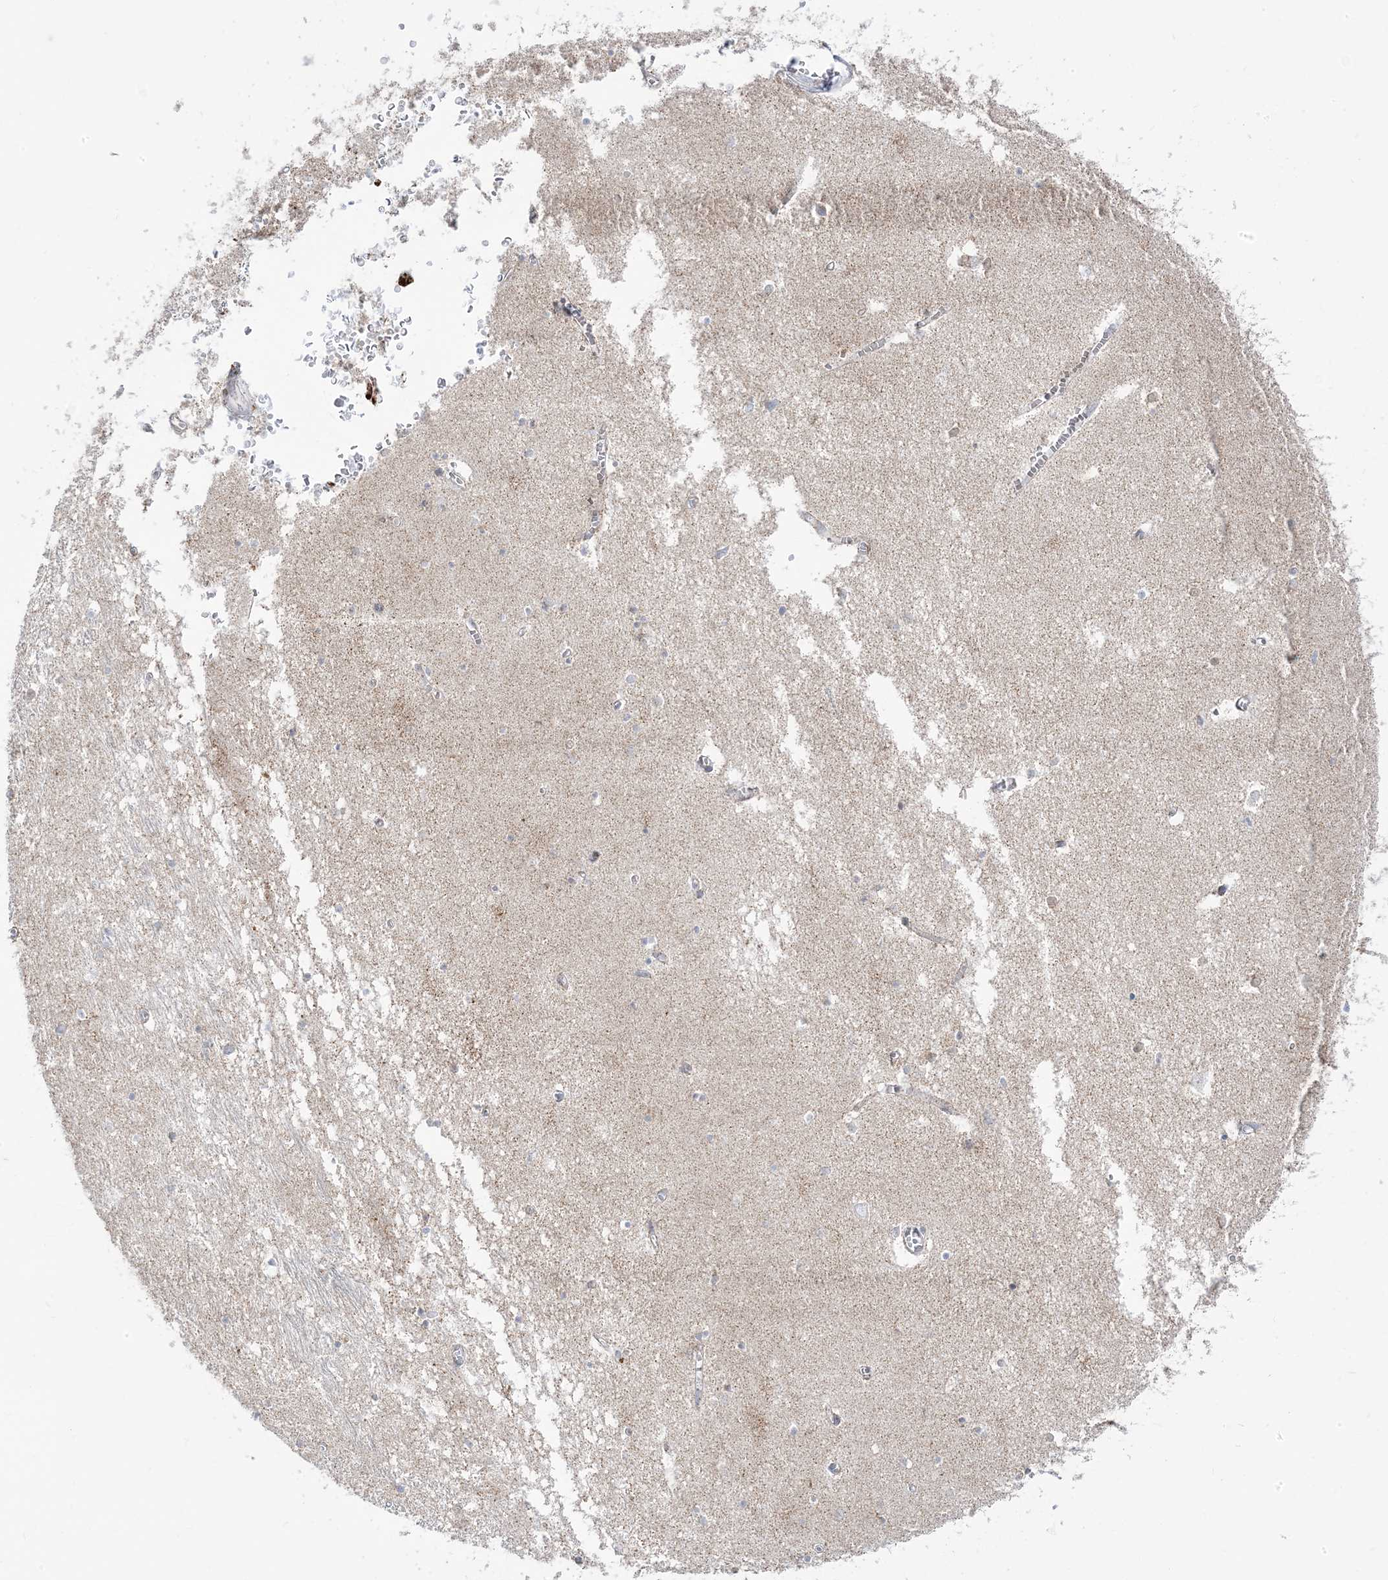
{"staining": {"intensity": "negative", "quantity": "none", "location": "none"}, "tissue": "hippocampus", "cell_type": "Glial cells", "image_type": "normal", "snomed": [{"axis": "morphology", "description": "Normal tissue, NOS"}, {"axis": "topography", "description": "Hippocampus"}], "caption": "A micrograph of hippocampus stained for a protein exhibits no brown staining in glial cells.", "gene": "PCCB", "patient": {"sex": "male", "age": 70}}